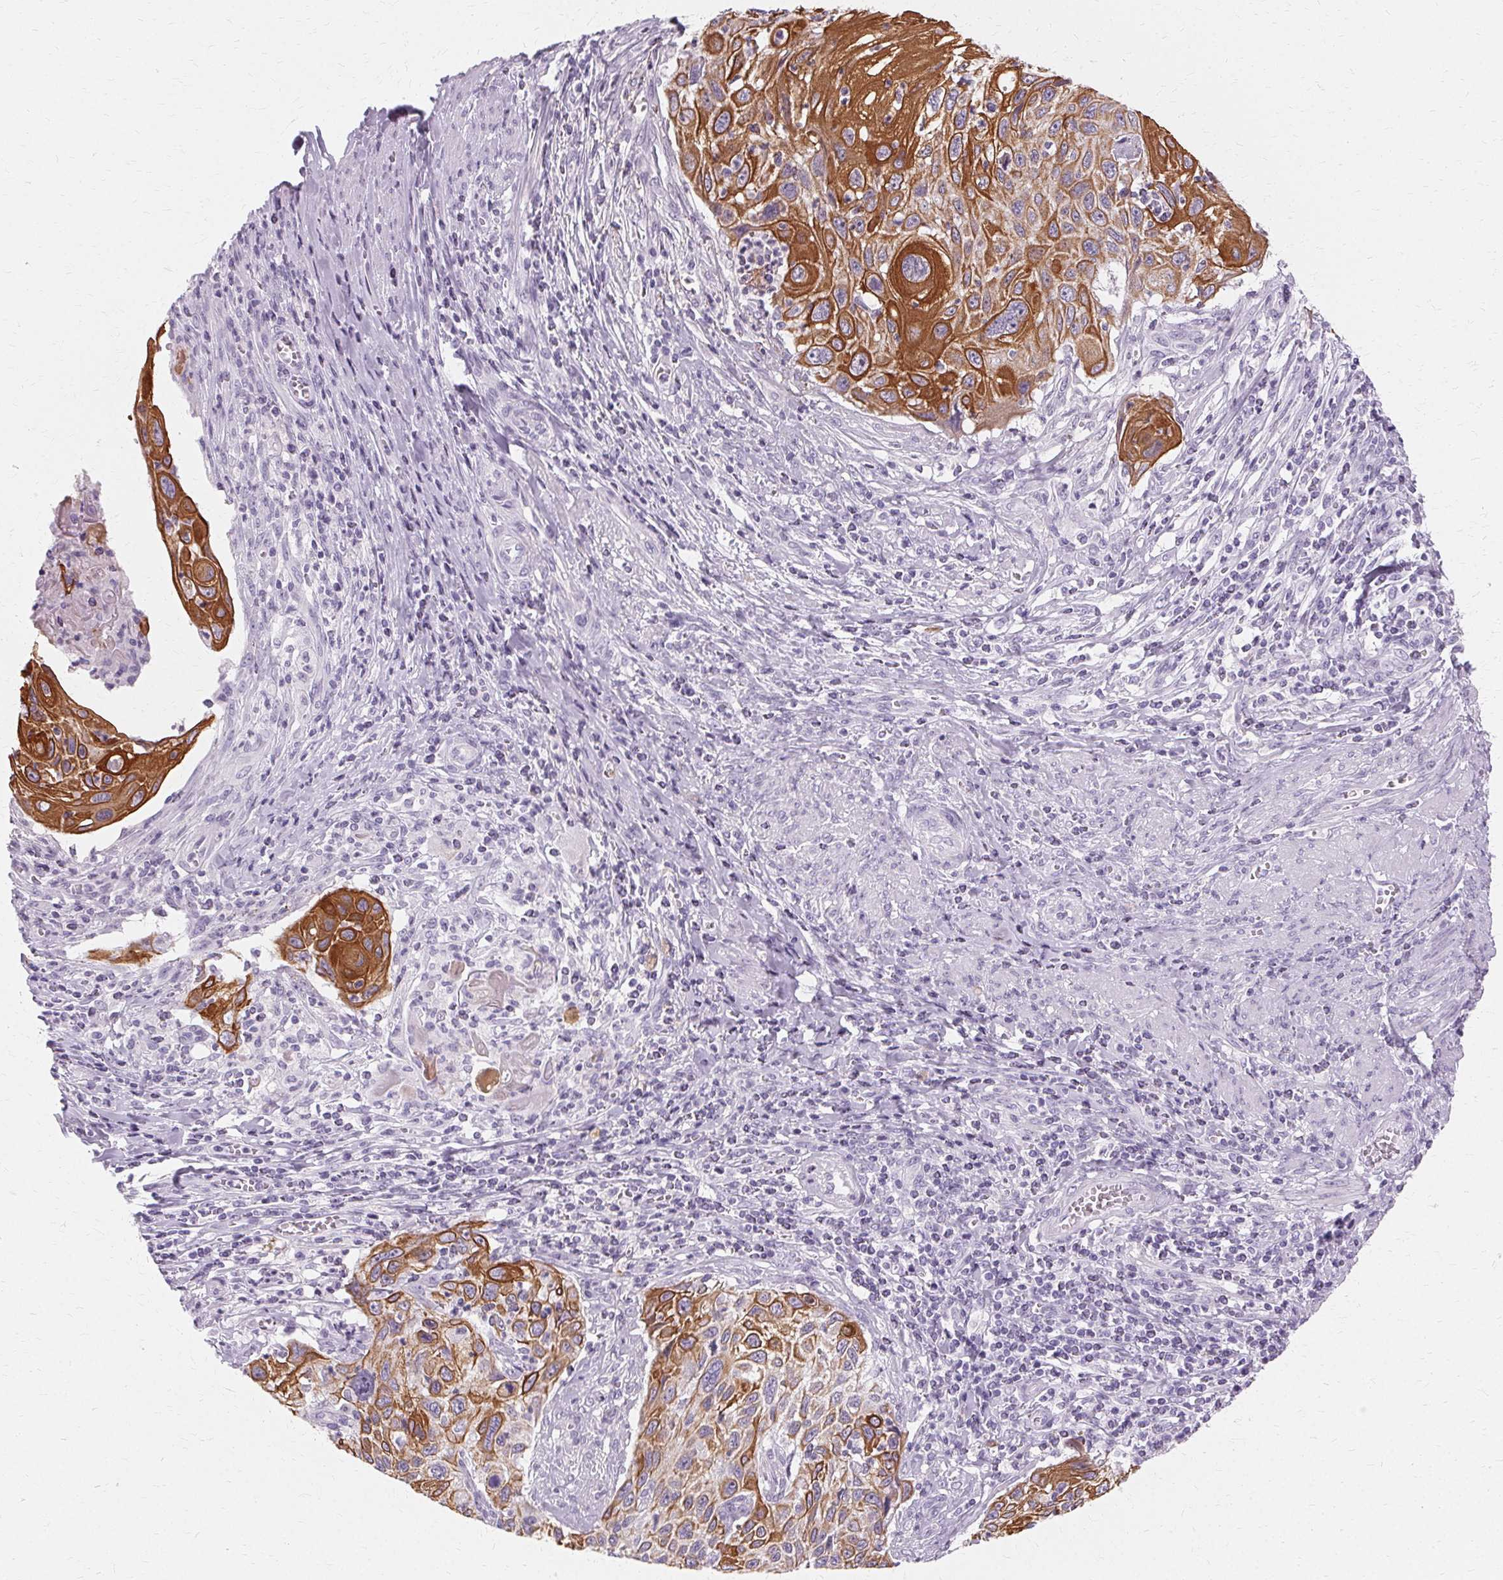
{"staining": {"intensity": "strong", "quantity": ">75%", "location": "cytoplasmic/membranous"}, "tissue": "cervical cancer", "cell_type": "Tumor cells", "image_type": "cancer", "snomed": [{"axis": "morphology", "description": "Squamous cell carcinoma, NOS"}, {"axis": "topography", "description": "Cervix"}], "caption": "Immunohistochemical staining of human squamous cell carcinoma (cervical) exhibits strong cytoplasmic/membranous protein positivity in approximately >75% of tumor cells. The staining was performed using DAB (3,3'-diaminobenzidine) to visualize the protein expression in brown, while the nuclei were stained in blue with hematoxylin (Magnification: 20x).", "gene": "KRT6C", "patient": {"sex": "female", "age": 70}}